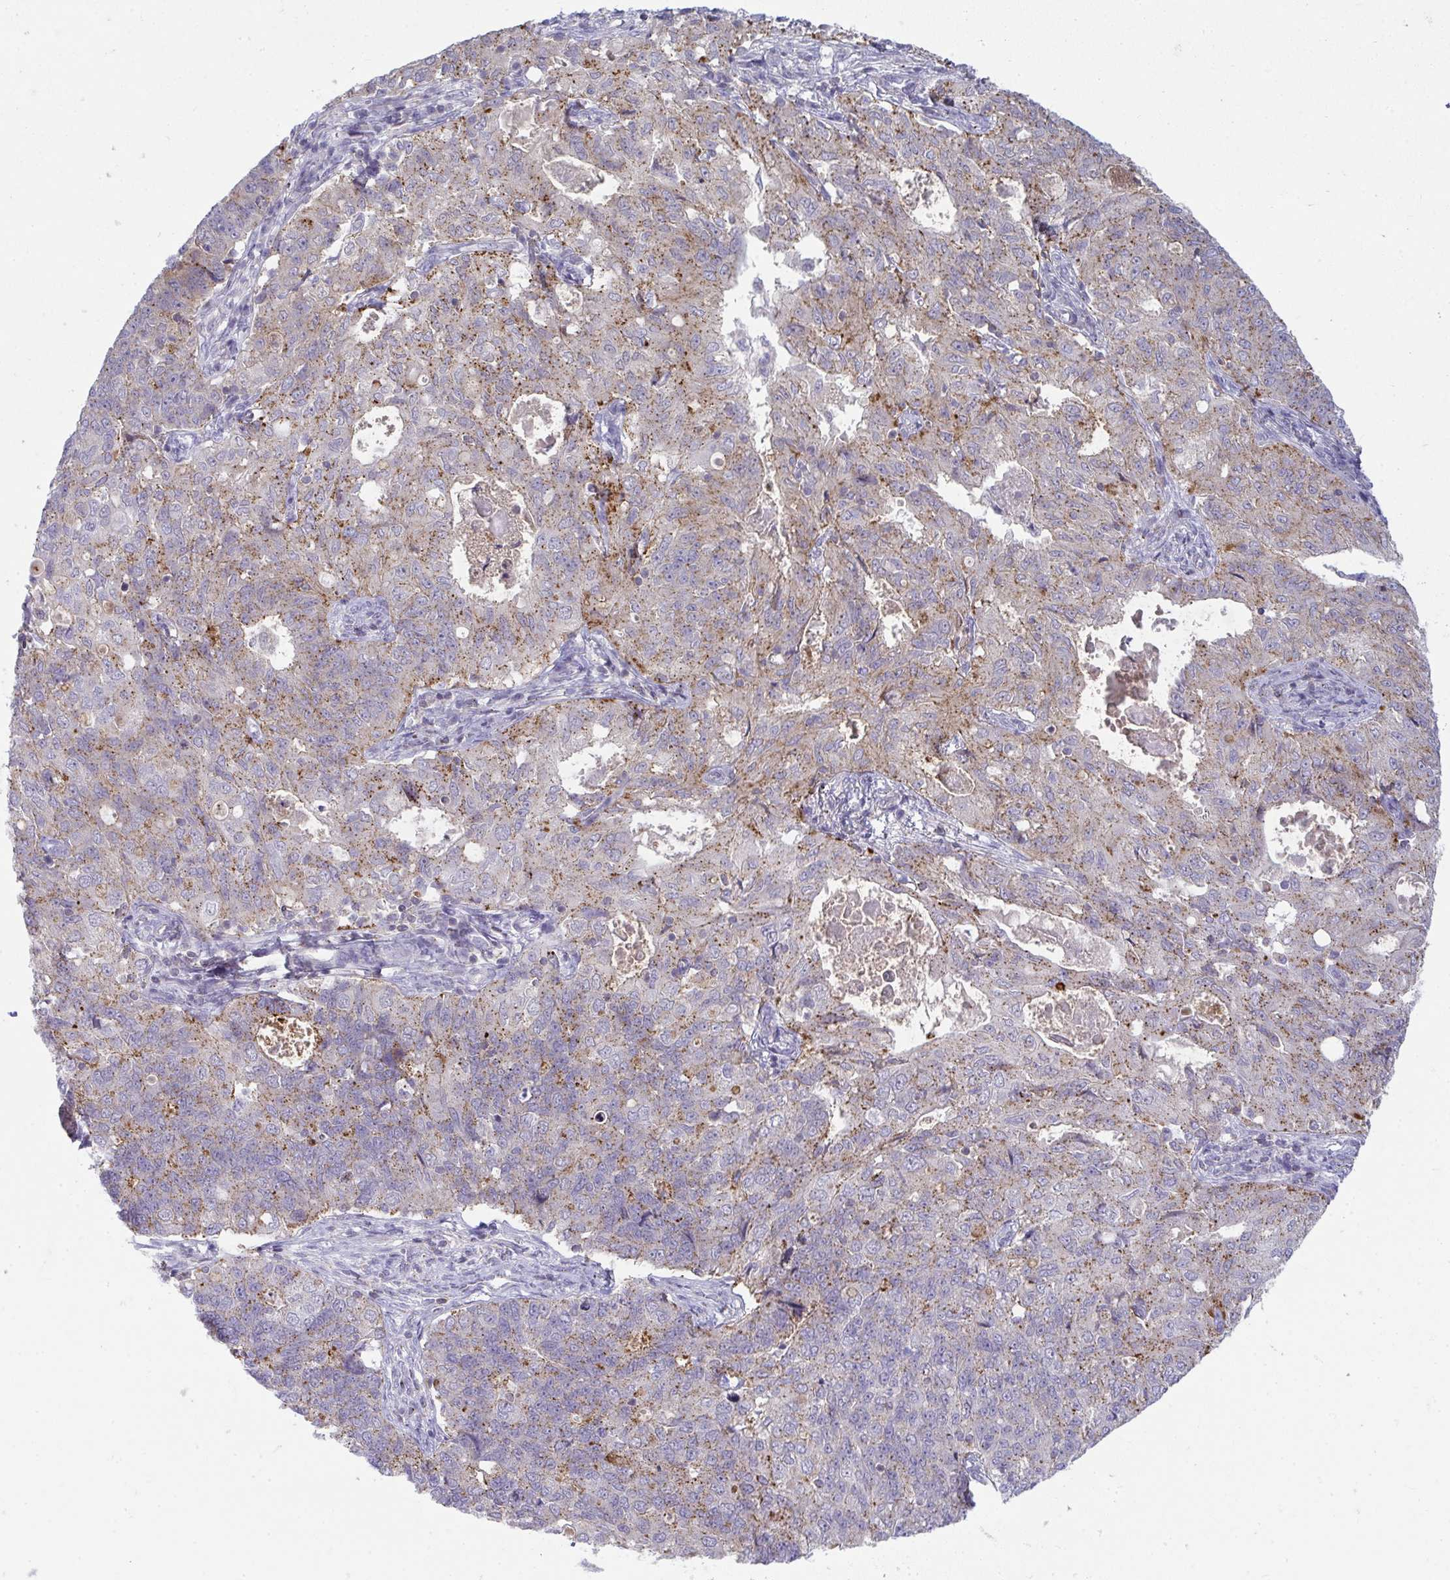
{"staining": {"intensity": "weak", "quantity": ">75%", "location": "cytoplasmic/membranous"}, "tissue": "endometrial cancer", "cell_type": "Tumor cells", "image_type": "cancer", "snomed": [{"axis": "morphology", "description": "Adenocarcinoma, NOS"}, {"axis": "topography", "description": "Endometrium"}], "caption": "Adenocarcinoma (endometrial) stained with IHC shows weak cytoplasmic/membranous expression in about >75% of tumor cells. (DAB IHC with brightfield microscopy, high magnification).", "gene": "VPS4B", "patient": {"sex": "female", "age": 43}}